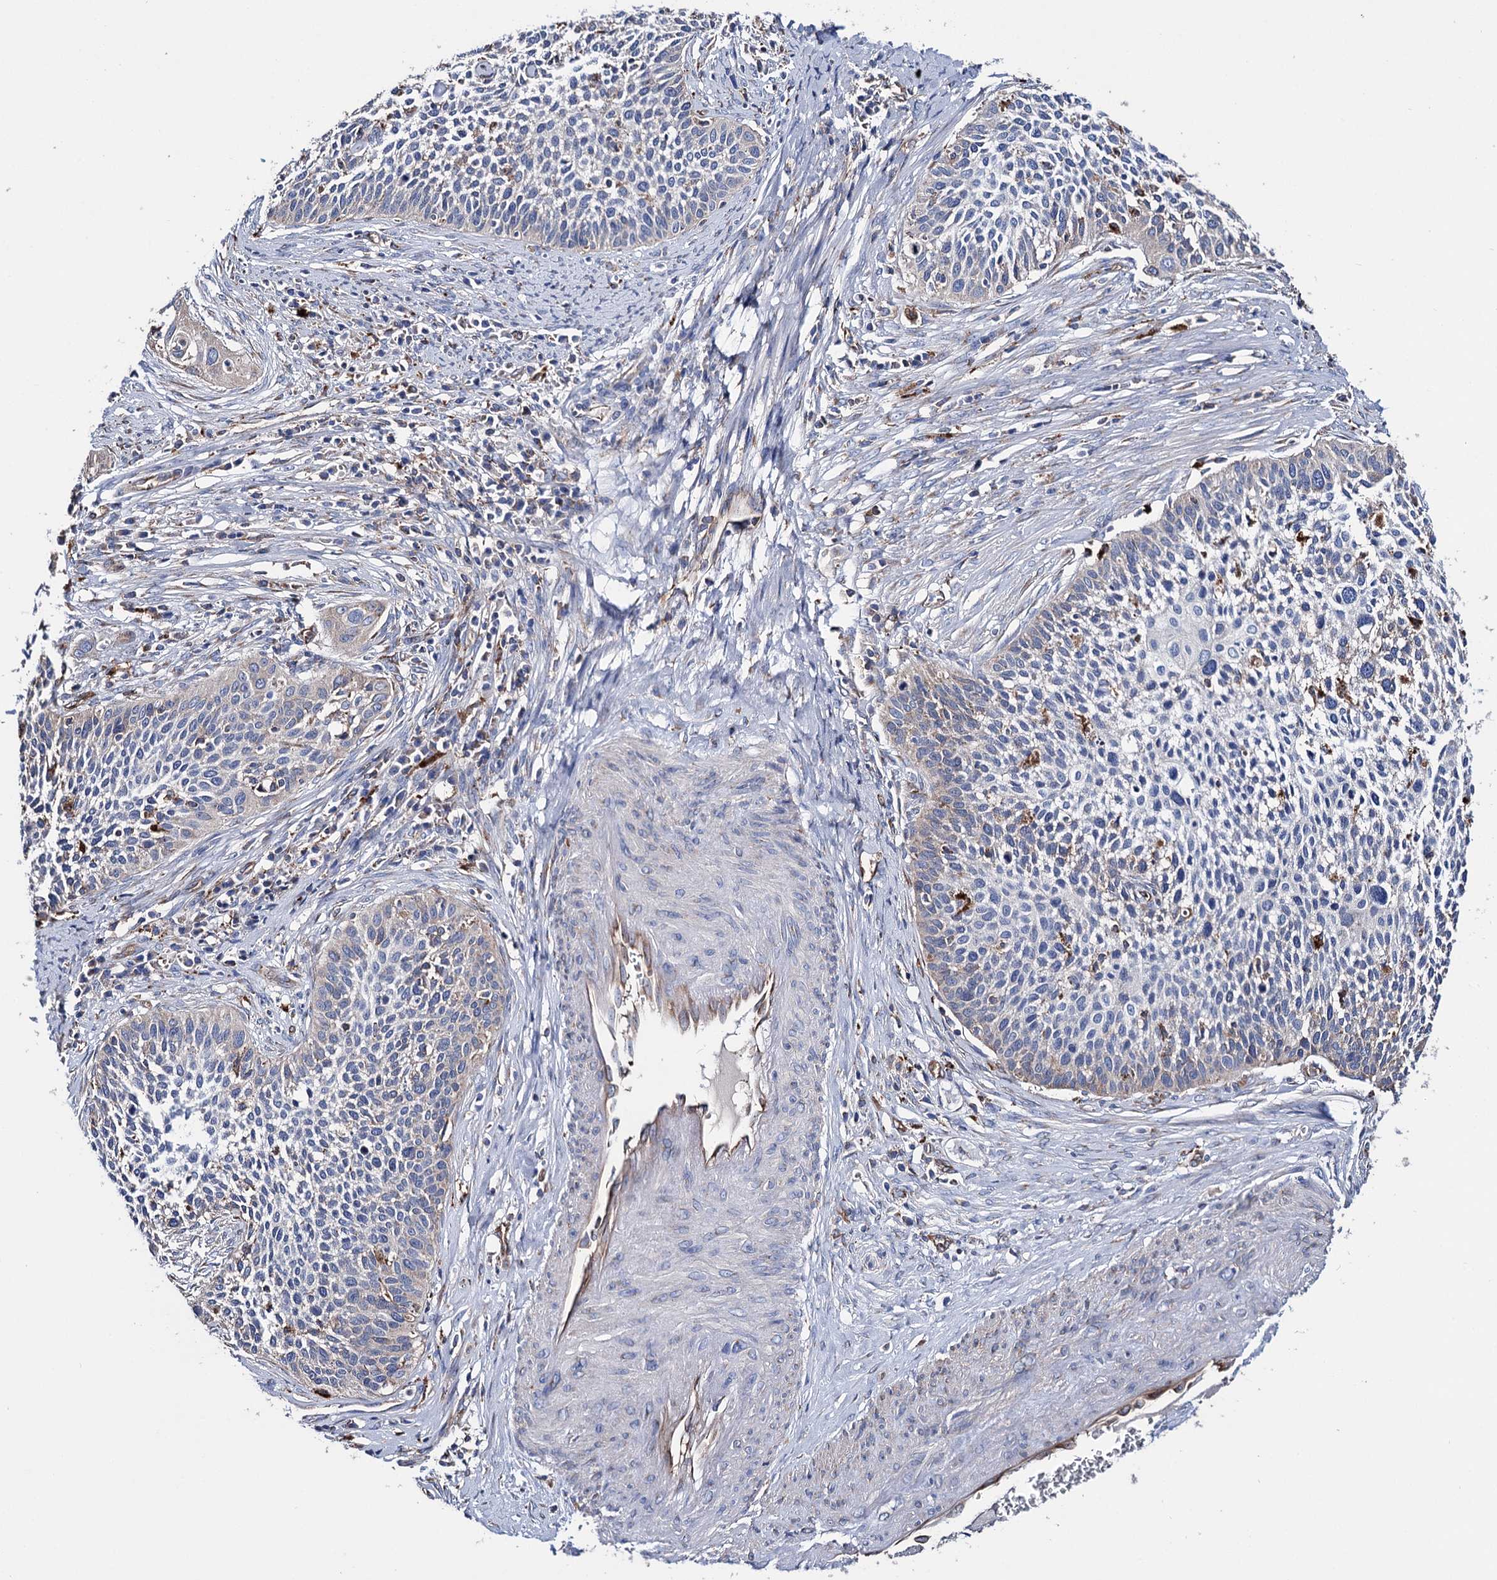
{"staining": {"intensity": "negative", "quantity": "none", "location": "none"}, "tissue": "cervical cancer", "cell_type": "Tumor cells", "image_type": "cancer", "snomed": [{"axis": "morphology", "description": "Squamous cell carcinoma, NOS"}, {"axis": "topography", "description": "Cervix"}], "caption": "There is no significant positivity in tumor cells of cervical squamous cell carcinoma.", "gene": "SCPEP1", "patient": {"sex": "female", "age": 34}}